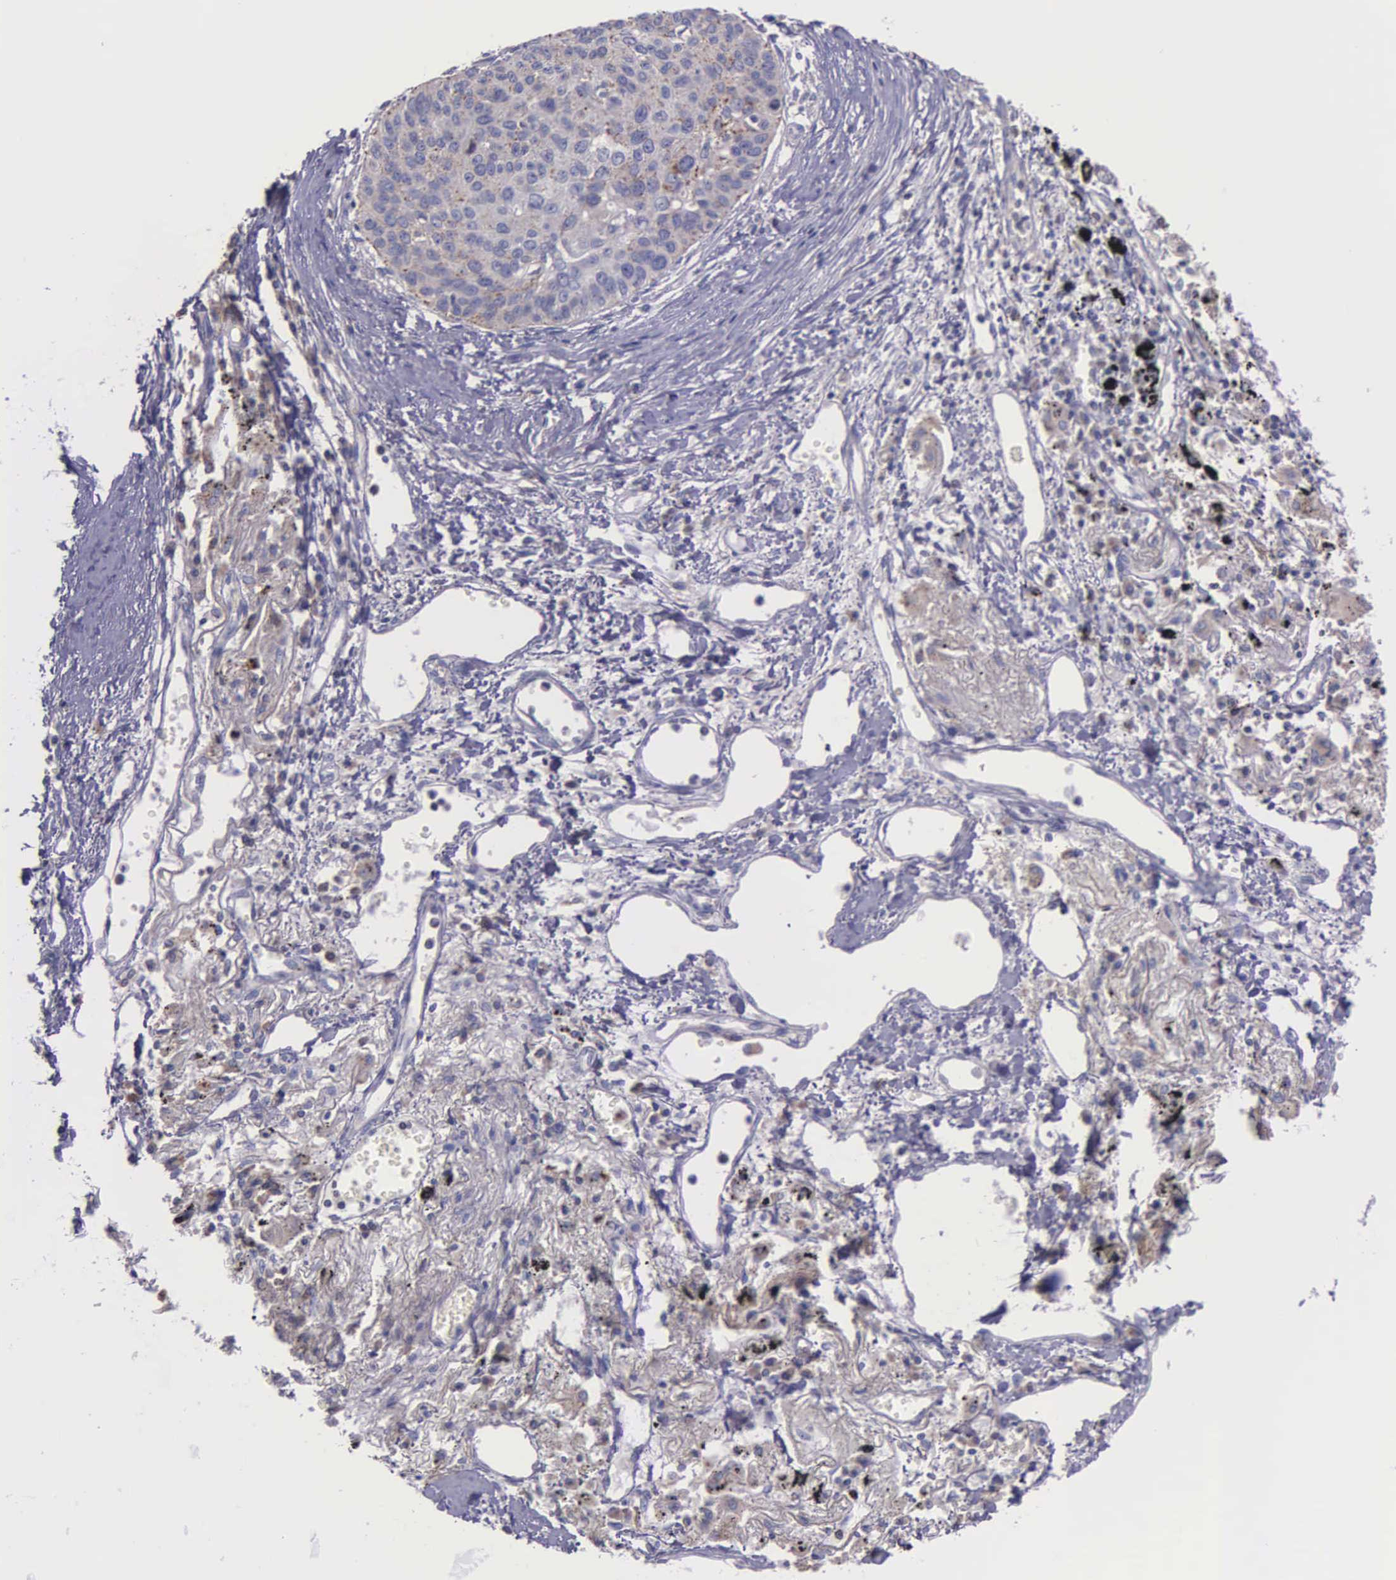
{"staining": {"intensity": "weak", "quantity": ">75%", "location": "cytoplasmic/membranous"}, "tissue": "lung cancer", "cell_type": "Tumor cells", "image_type": "cancer", "snomed": [{"axis": "morphology", "description": "Squamous cell carcinoma, NOS"}, {"axis": "topography", "description": "Lung"}], "caption": "High-magnification brightfield microscopy of squamous cell carcinoma (lung) stained with DAB (3,3'-diaminobenzidine) (brown) and counterstained with hematoxylin (blue). tumor cells exhibit weak cytoplasmic/membranous positivity is seen in approximately>75% of cells. (IHC, brightfield microscopy, high magnification).", "gene": "MIA2", "patient": {"sex": "male", "age": 71}}